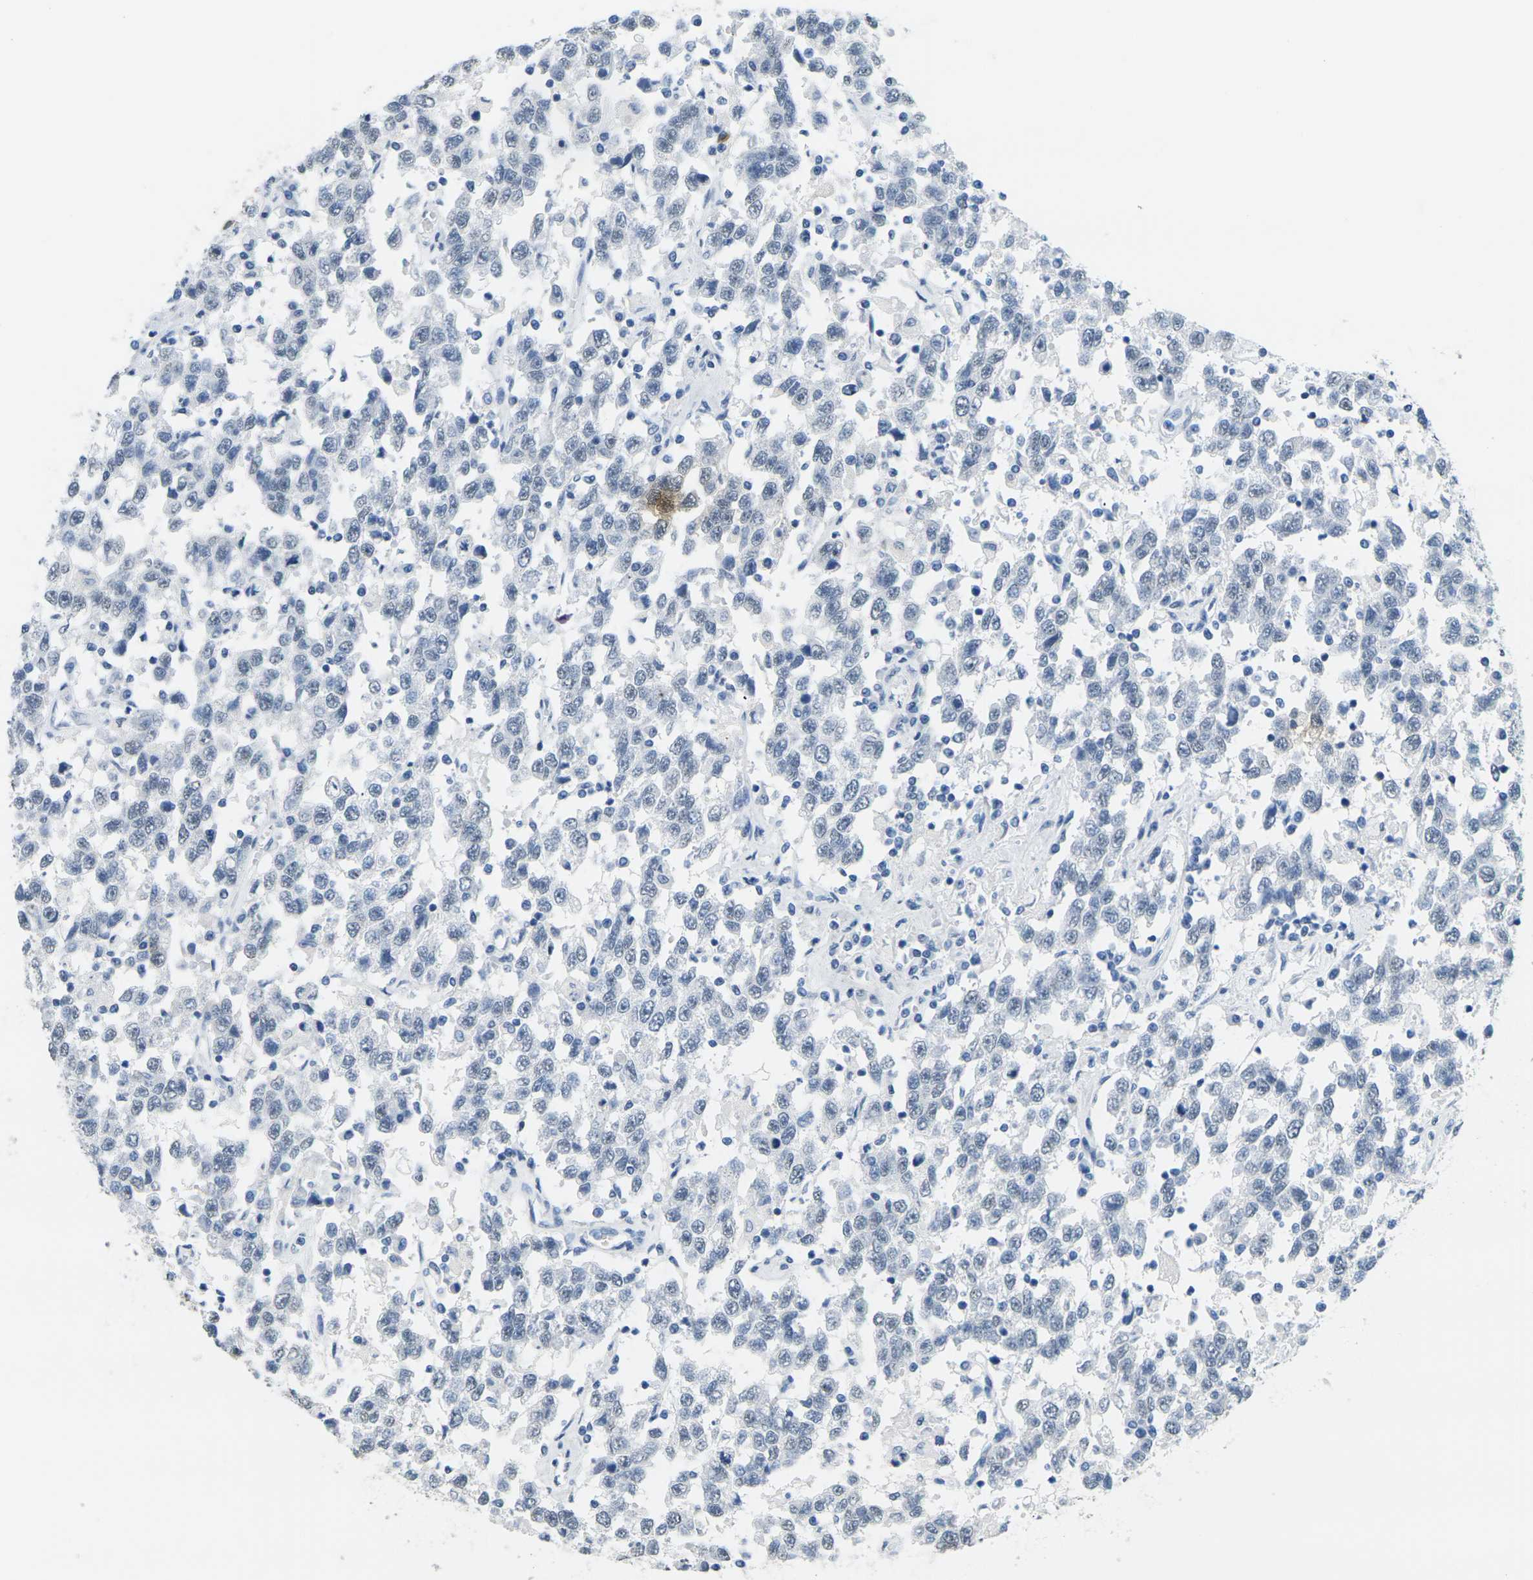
{"staining": {"intensity": "negative", "quantity": "none", "location": "none"}, "tissue": "testis cancer", "cell_type": "Tumor cells", "image_type": "cancer", "snomed": [{"axis": "morphology", "description": "Seminoma, NOS"}, {"axis": "topography", "description": "Testis"}], "caption": "DAB (3,3'-diaminobenzidine) immunohistochemical staining of testis cancer (seminoma) reveals no significant staining in tumor cells.", "gene": "CTAG1A", "patient": {"sex": "male", "age": 41}}